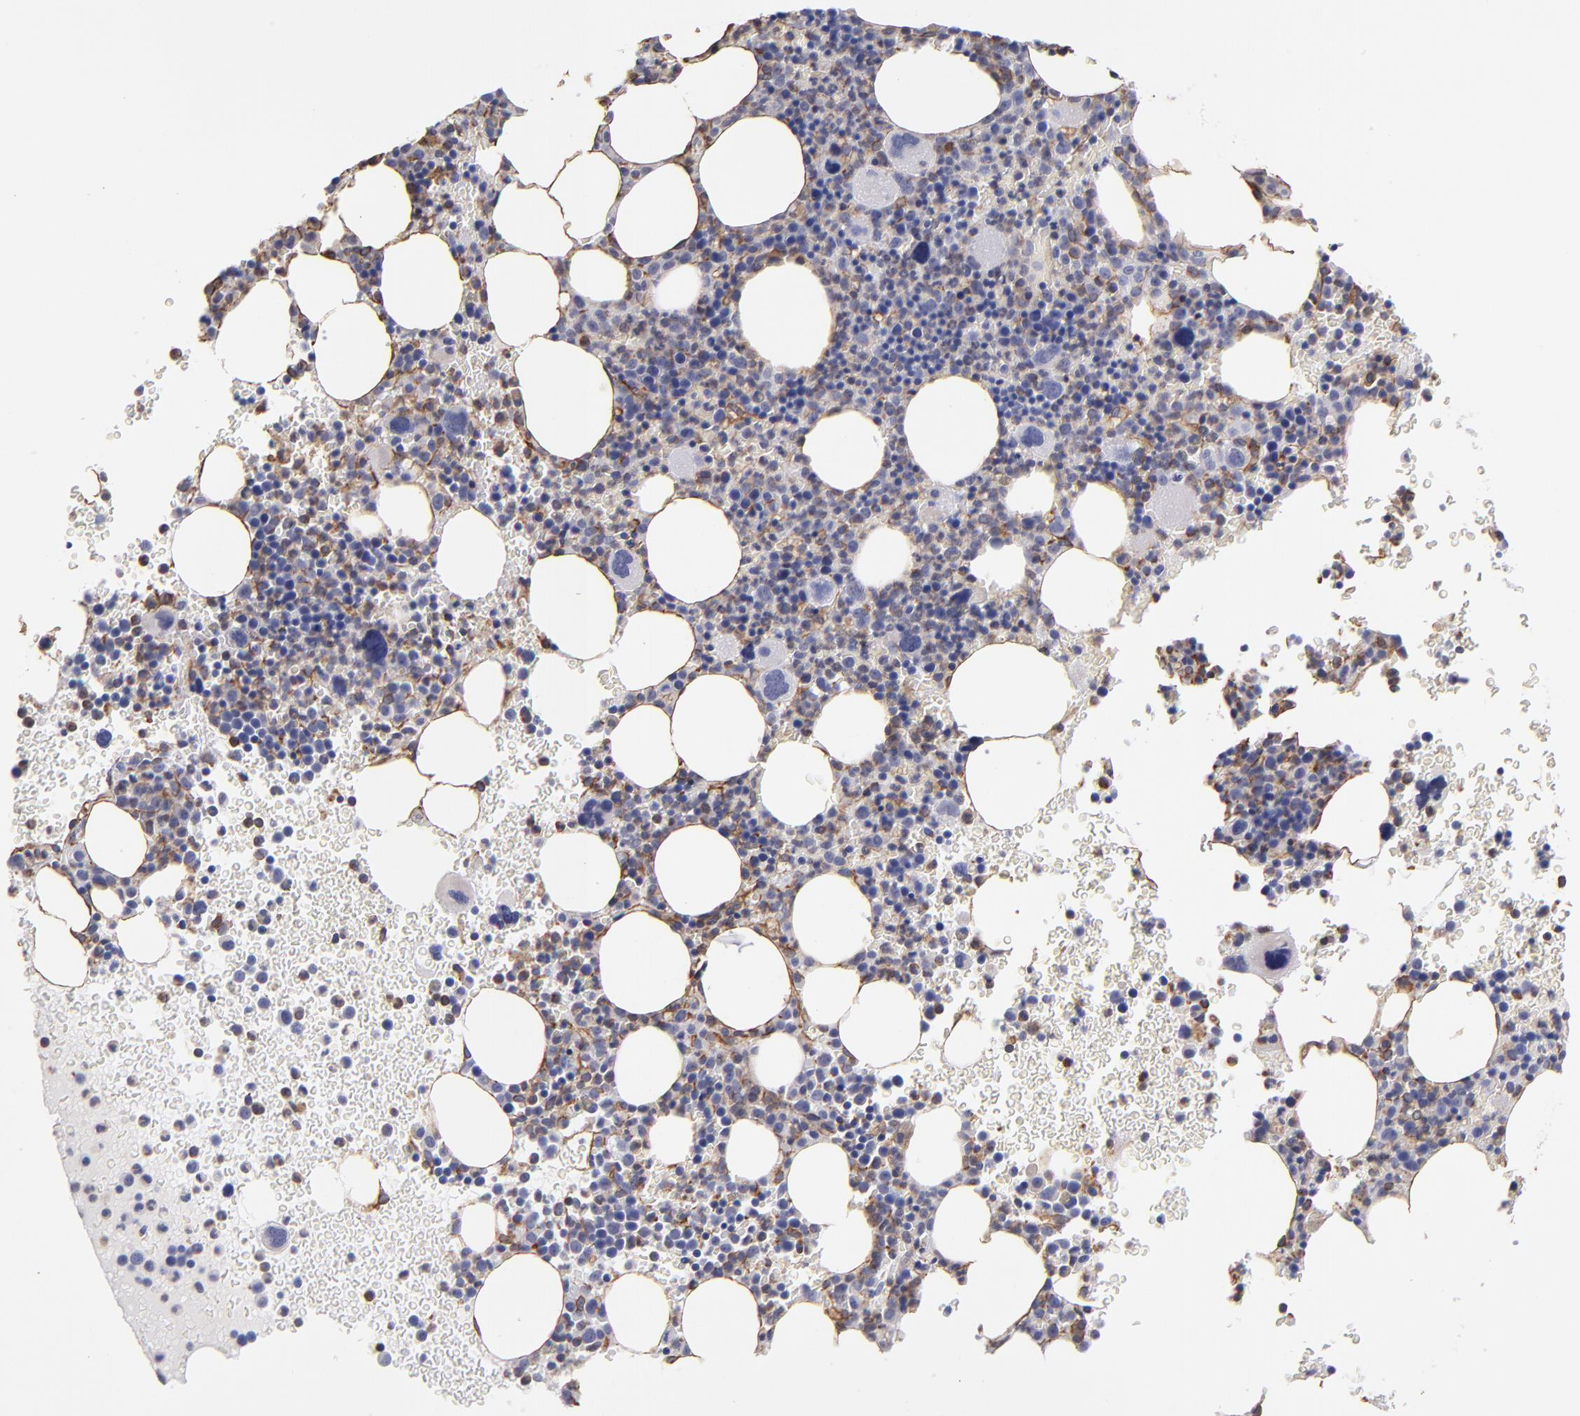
{"staining": {"intensity": "moderate", "quantity": "<25%", "location": "cytoplasmic/membranous"}, "tissue": "bone marrow", "cell_type": "Hematopoietic cells", "image_type": "normal", "snomed": [{"axis": "morphology", "description": "Normal tissue, NOS"}, {"axis": "topography", "description": "Bone marrow"}], "caption": "This image exhibits immunohistochemistry (IHC) staining of normal bone marrow, with low moderate cytoplasmic/membranous staining in approximately <25% of hematopoietic cells.", "gene": "ABCC1", "patient": {"sex": "male", "age": 68}}